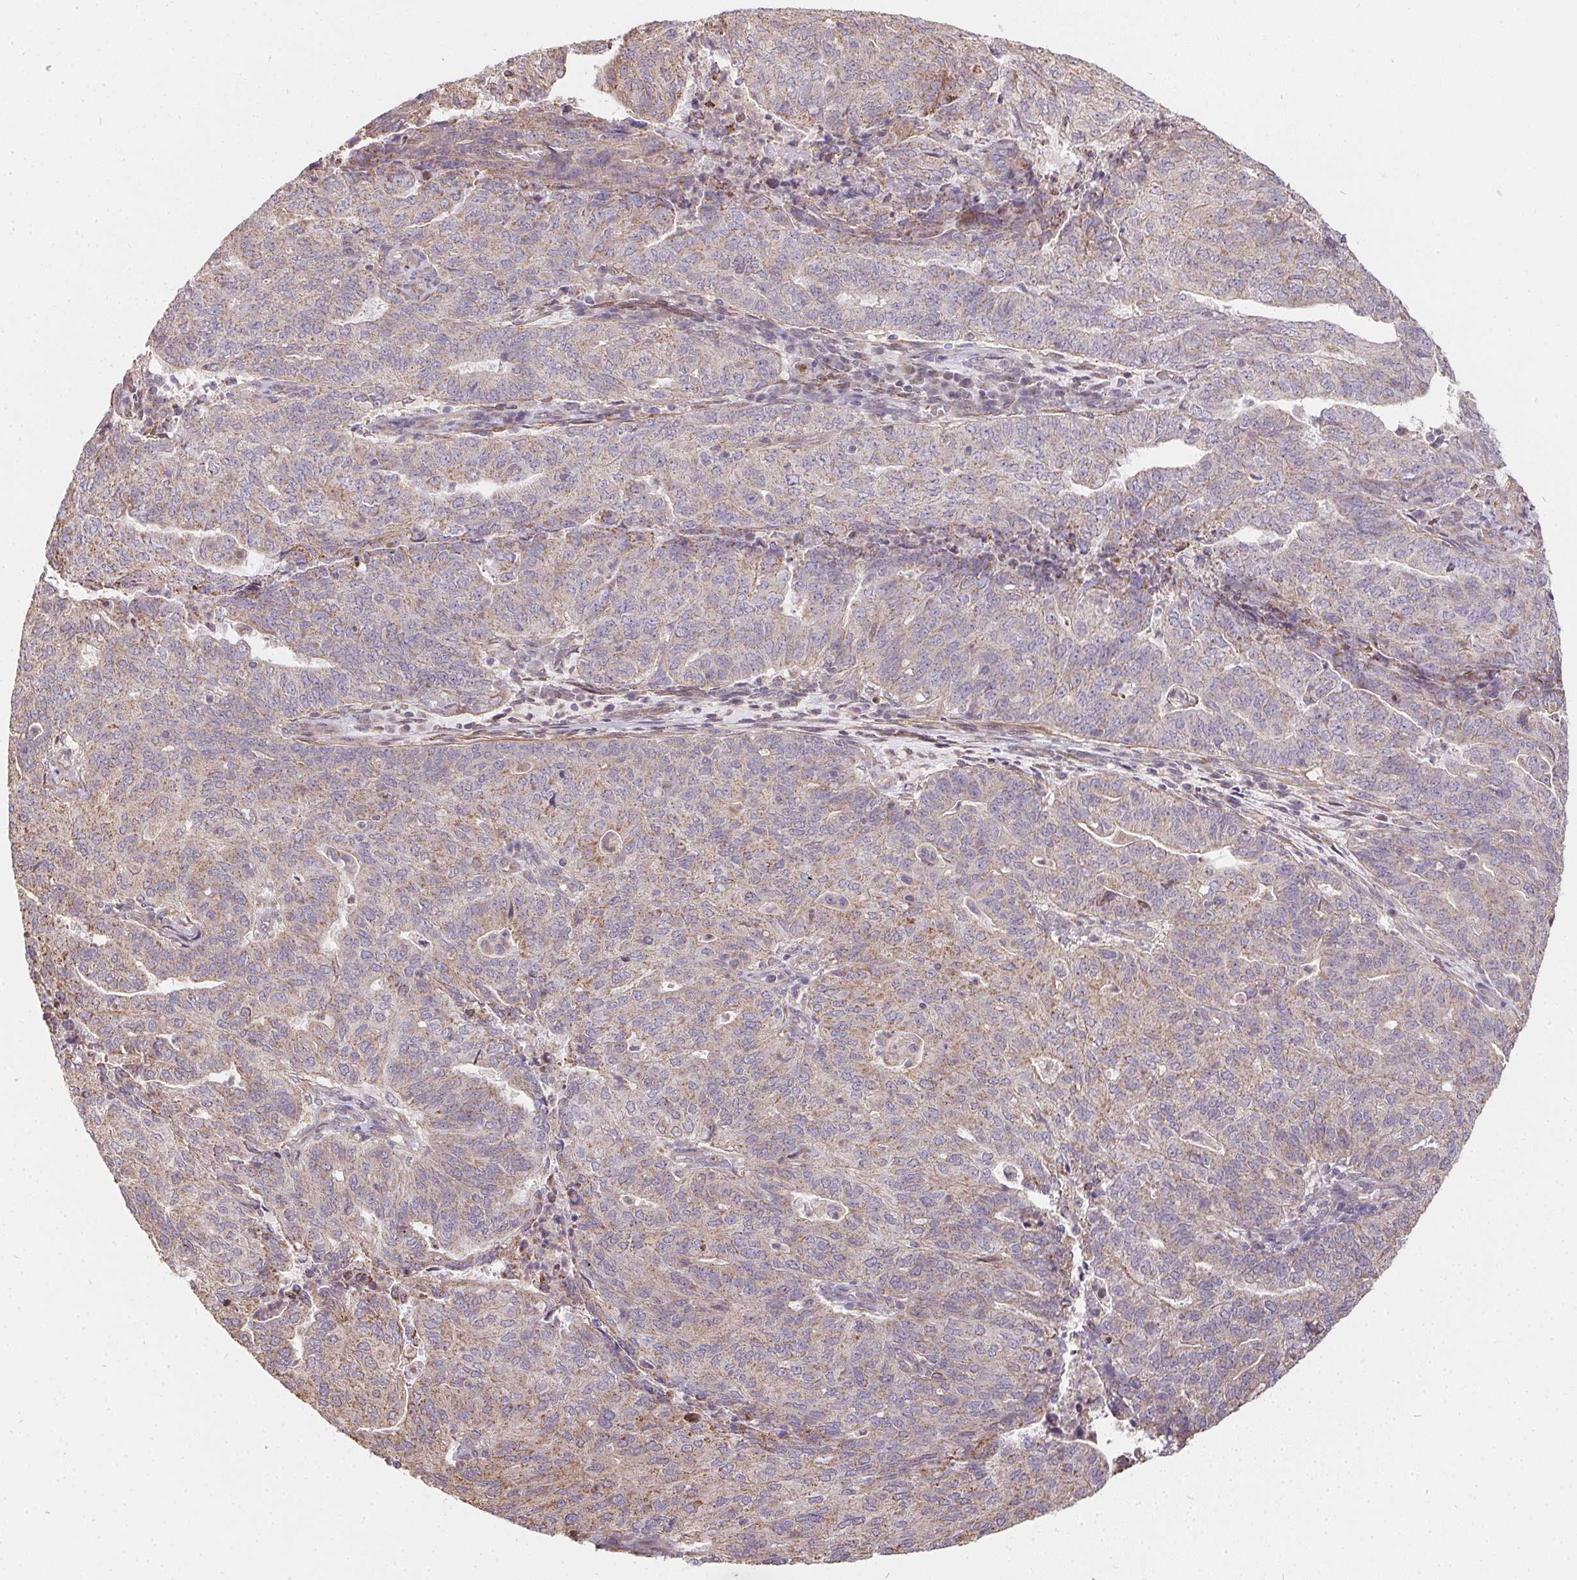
{"staining": {"intensity": "weak", "quantity": "25%-75%", "location": "cytoplasmic/membranous"}, "tissue": "endometrial cancer", "cell_type": "Tumor cells", "image_type": "cancer", "snomed": [{"axis": "morphology", "description": "Adenocarcinoma, NOS"}, {"axis": "topography", "description": "Endometrium"}], "caption": "Adenocarcinoma (endometrial) was stained to show a protein in brown. There is low levels of weak cytoplasmic/membranous positivity in approximately 25%-75% of tumor cells. The protein of interest is stained brown, and the nuclei are stained in blue (DAB (3,3'-diaminobenzidine) IHC with brightfield microscopy, high magnification).", "gene": "REV3L", "patient": {"sex": "female", "age": 82}}